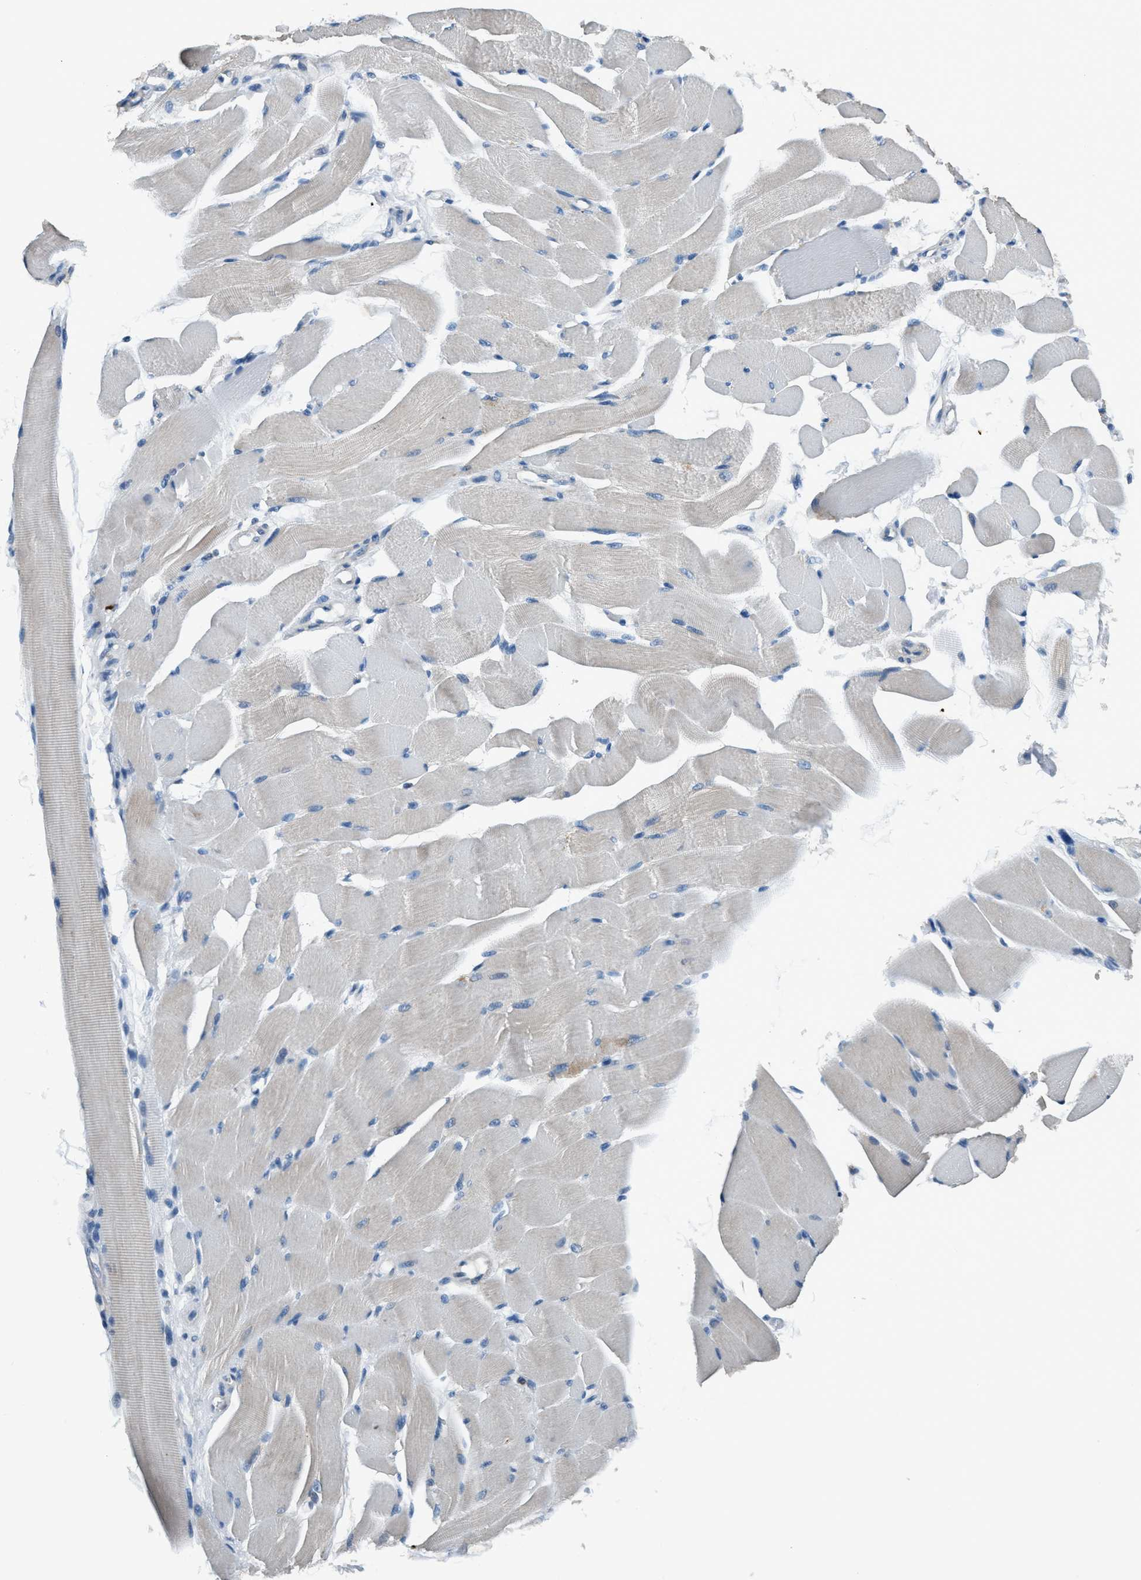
{"staining": {"intensity": "weak", "quantity": "<25%", "location": "cytoplasmic/membranous"}, "tissue": "skeletal muscle", "cell_type": "Myocytes", "image_type": "normal", "snomed": [{"axis": "morphology", "description": "Normal tissue, NOS"}, {"axis": "topography", "description": "Skeletal muscle"}, {"axis": "topography", "description": "Peripheral nerve tissue"}], "caption": "DAB (3,3'-diaminobenzidine) immunohistochemical staining of benign skeletal muscle demonstrates no significant positivity in myocytes. Nuclei are stained in blue.", "gene": "ANKFN1", "patient": {"sex": "female", "age": 84}}